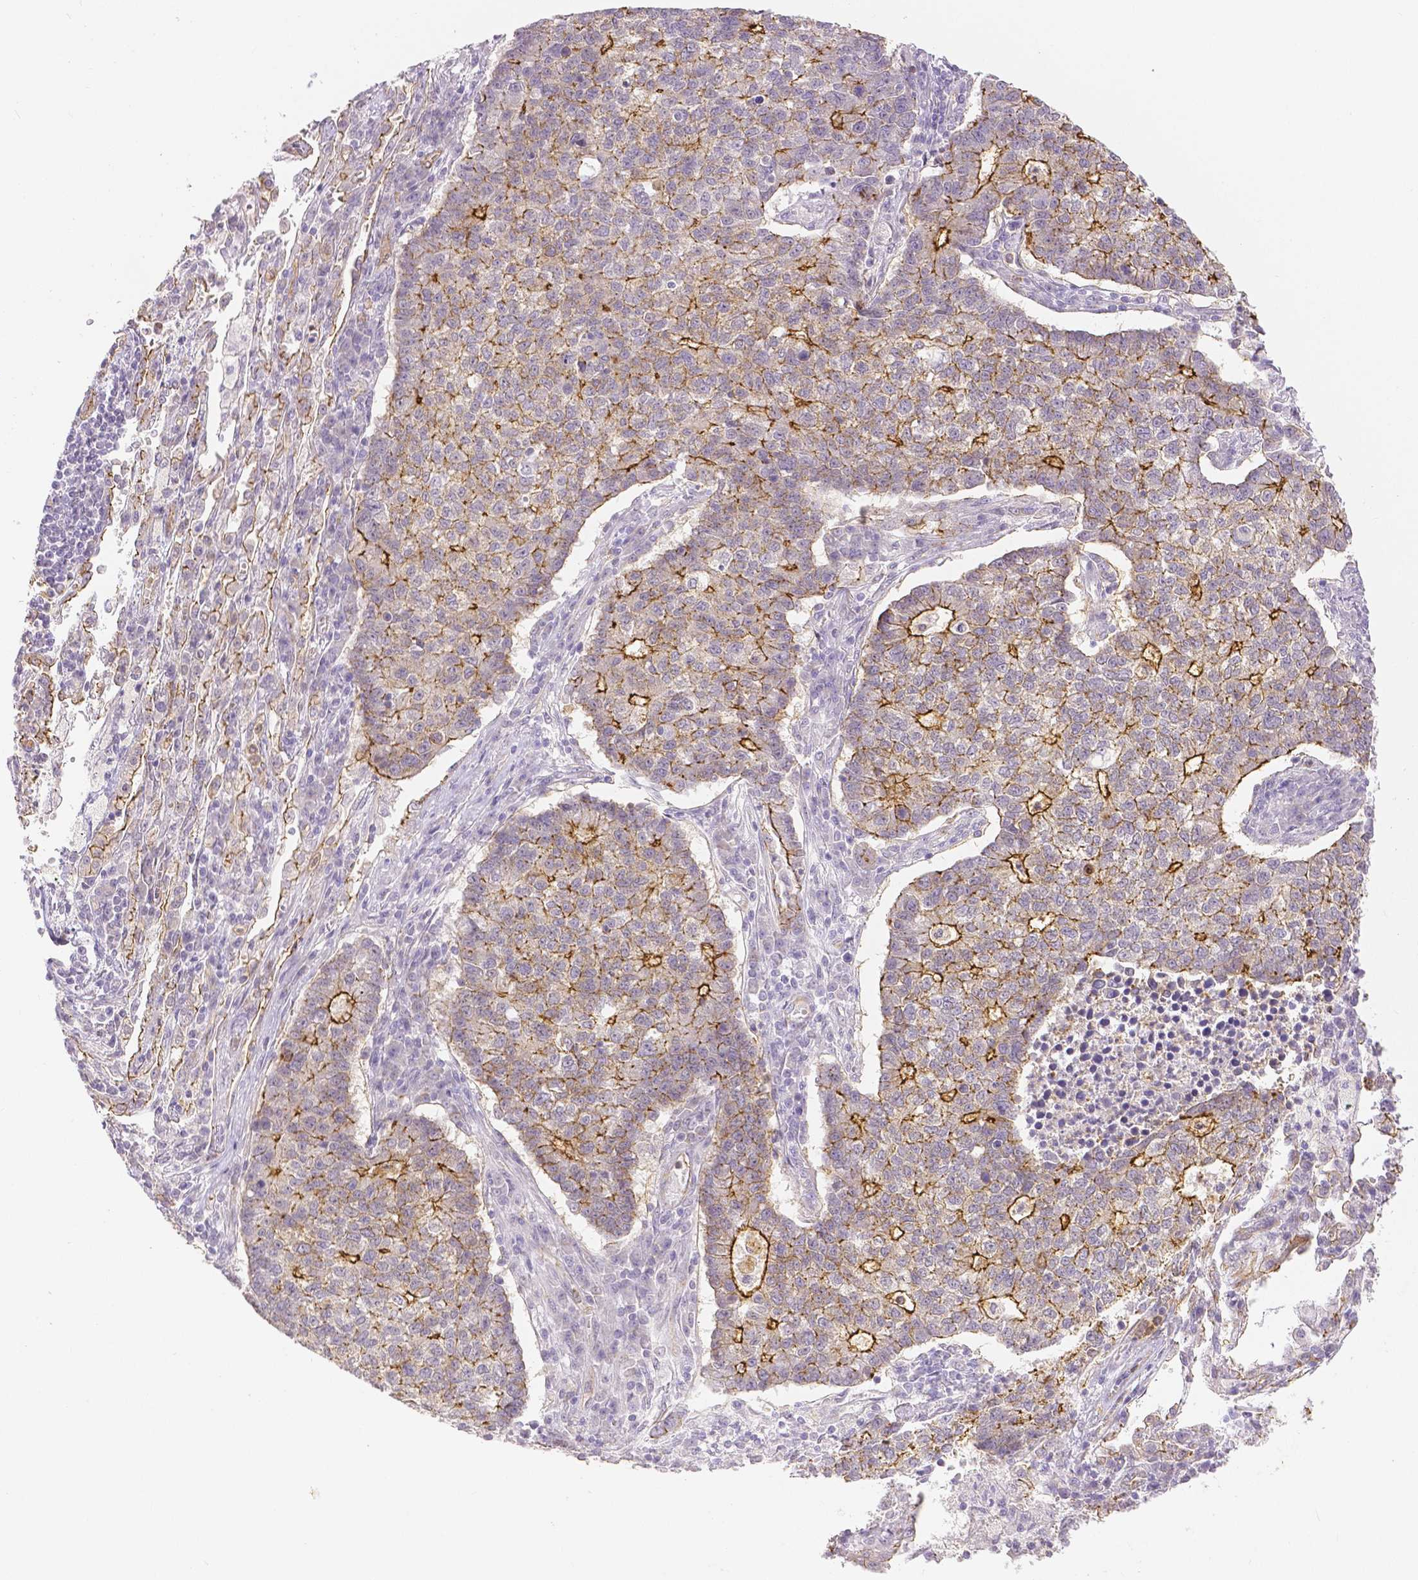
{"staining": {"intensity": "moderate", "quantity": "25%-75%", "location": "cytoplasmic/membranous"}, "tissue": "lung cancer", "cell_type": "Tumor cells", "image_type": "cancer", "snomed": [{"axis": "morphology", "description": "Adenocarcinoma, NOS"}, {"axis": "topography", "description": "Lung"}], "caption": "Adenocarcinoma (lung) stained with a protein marker reveals moderate staining in tumor cells.", "gene": "OCLN", "patient": {"sex": "male", "age": 57}}